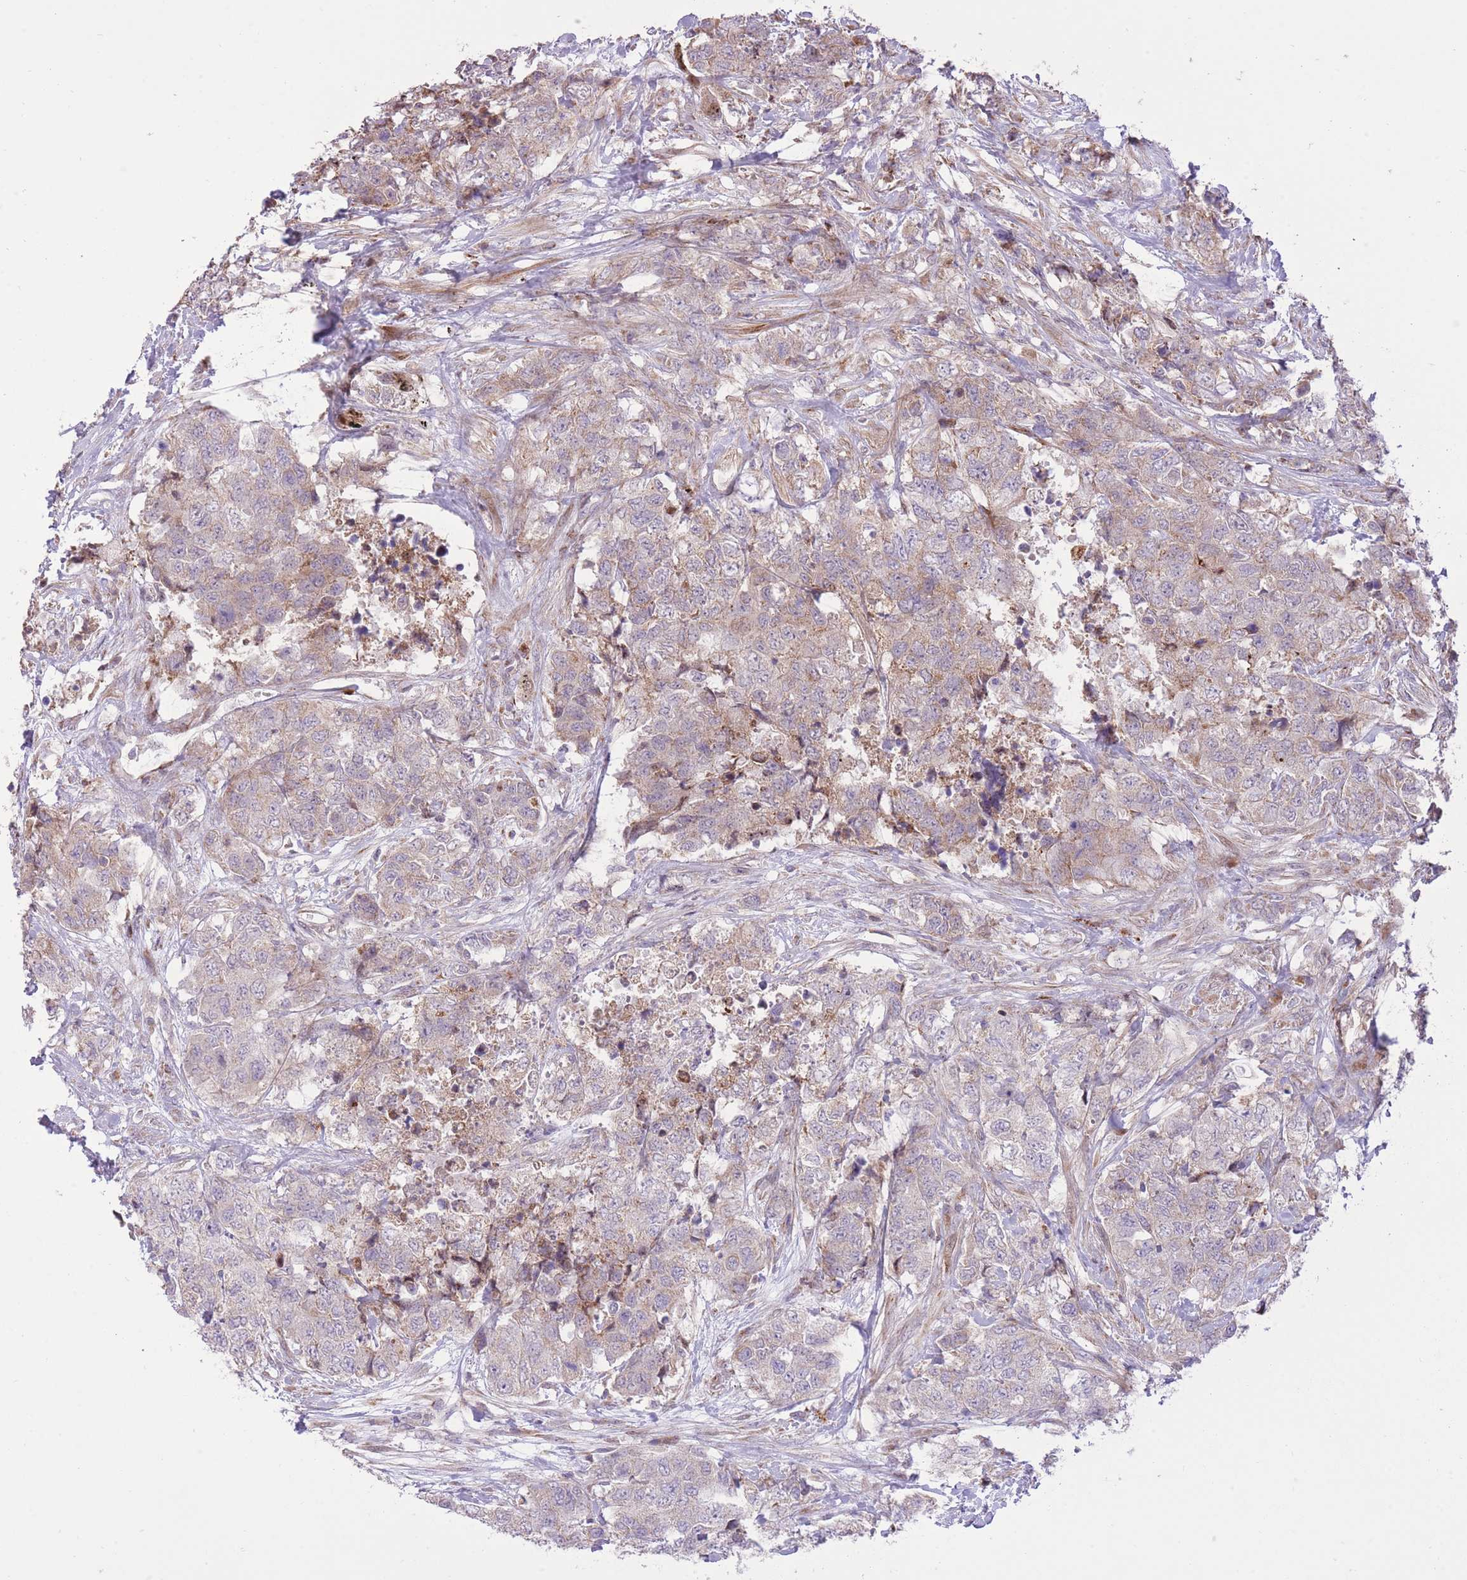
{"staining": {"intensity": "weak", "quantity": "25%-75%", "location": "cytoplasmic/membranous"}, "tissue": "urothelial cancer", "cell_type": "Tumor cells", "image_type": "cancer", "snomed": [{"axis": "morphology", "description": "Urothelial carcinoma, High grade"}, {"axis": "topography", "description": "Urinary bladder"}], "caption": "A brown stain labels weak cytoplasmic/membranous staining of a protein in urothelial cancer tumor cells. (Stains: DAB (3,3'-diaminobenzidine) in brown, nuclei in blue, Microscopy: brightfield microscopy at high magnification).", "gene": "SLC4A4", "patient": {"sex": "female", "age": 78}}